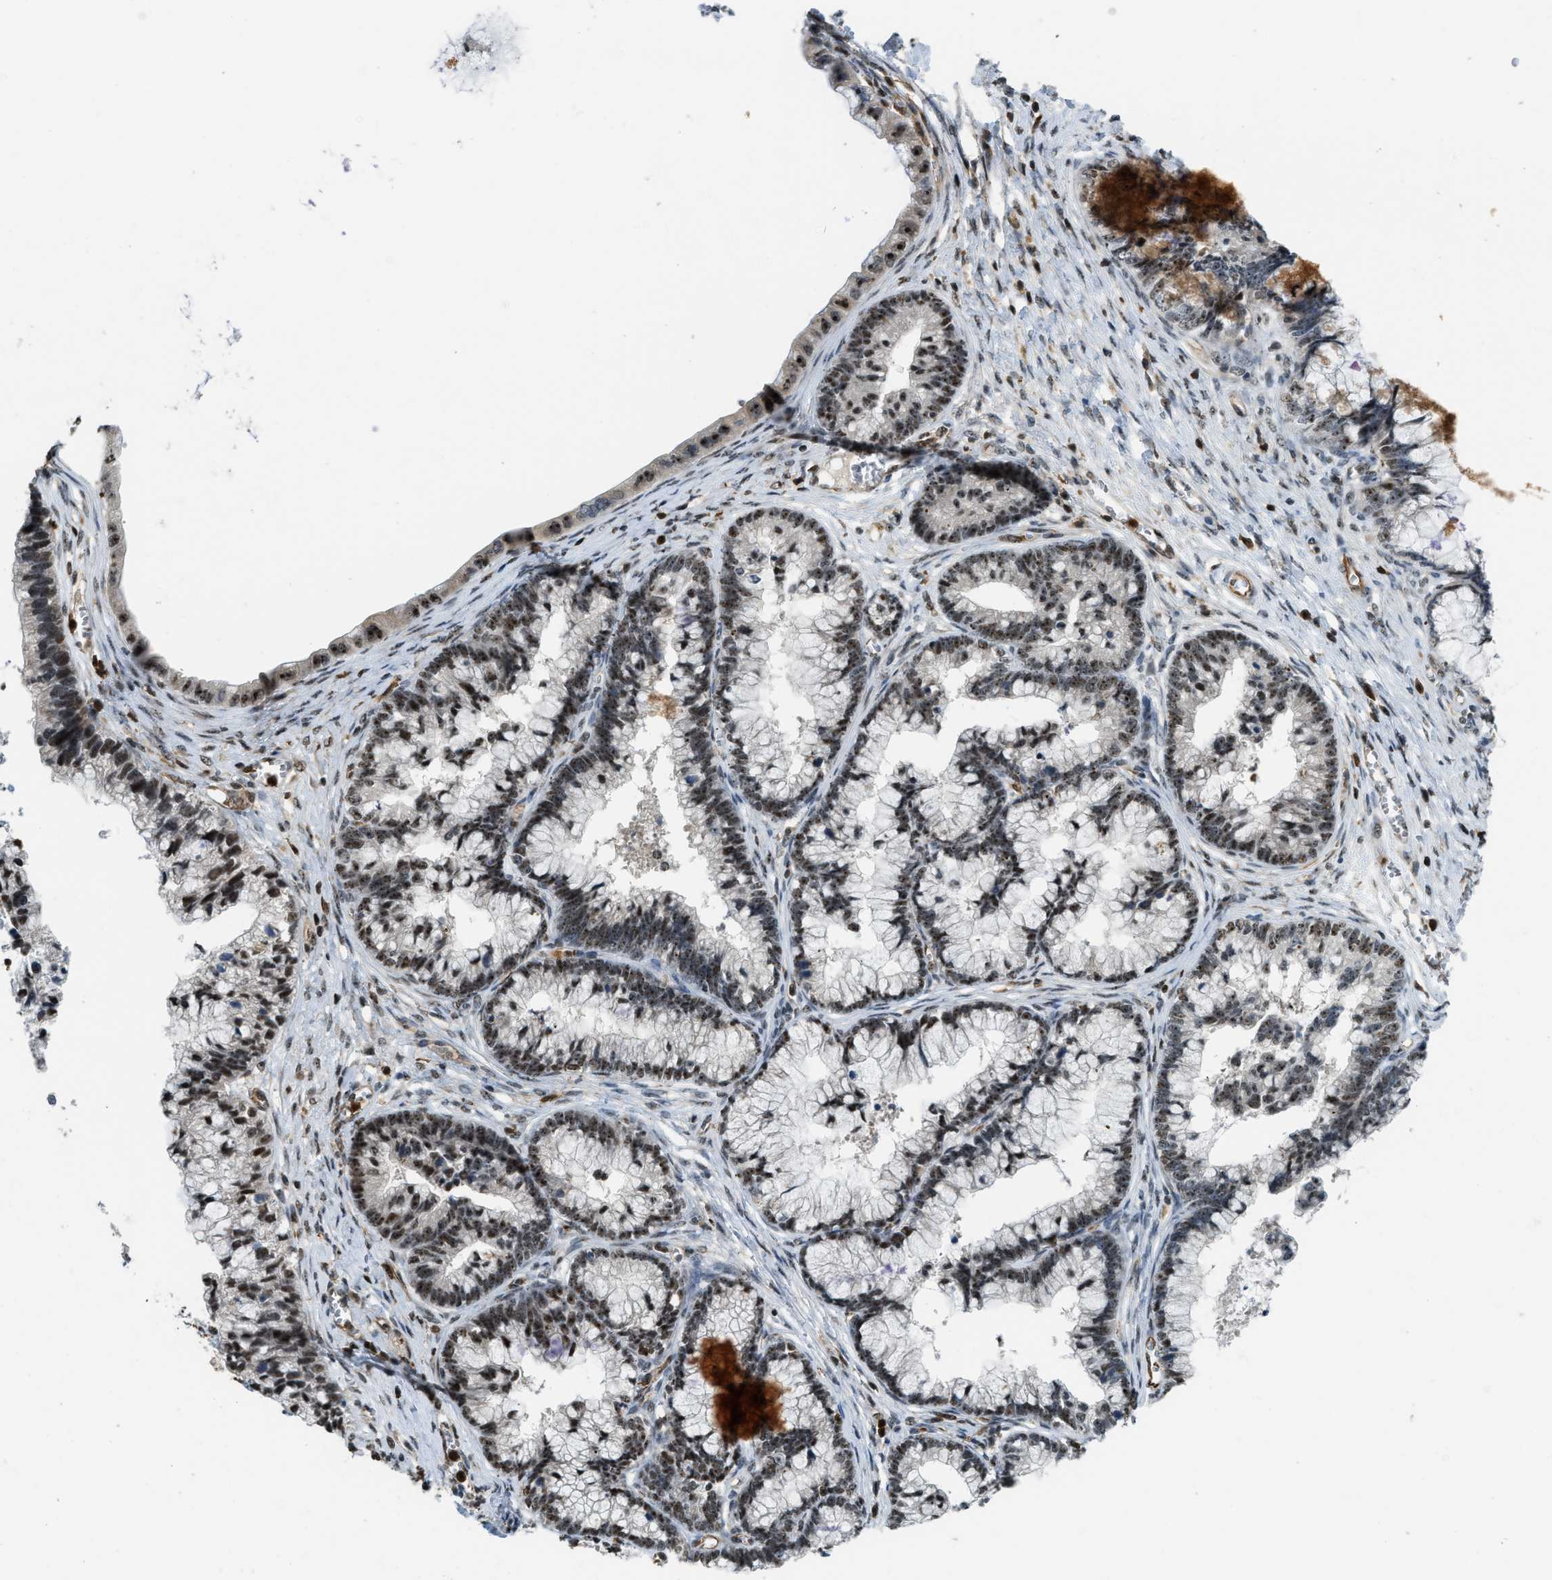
{"staining": {"intensity": "strong", "quantity": ">75%", "location": "nuclear"}, "tissue": "cervical cancer", "cell_type": "Tumor cells", "image_type": "cancer", "snomed": [{"axis": "morphology", "description": "Adenocarcinoma, NOS"}, {"axis": "topography", "description": "Cervix"}], "caption": "About >75% of tumor cells in cervical cancer (adenocarcinoma) demonstrate strong nuclear protein expression as visualized by brown immunohistochemical staining.", "gene": "E2F1", "patient": {"sex": "female", "age": 44}}